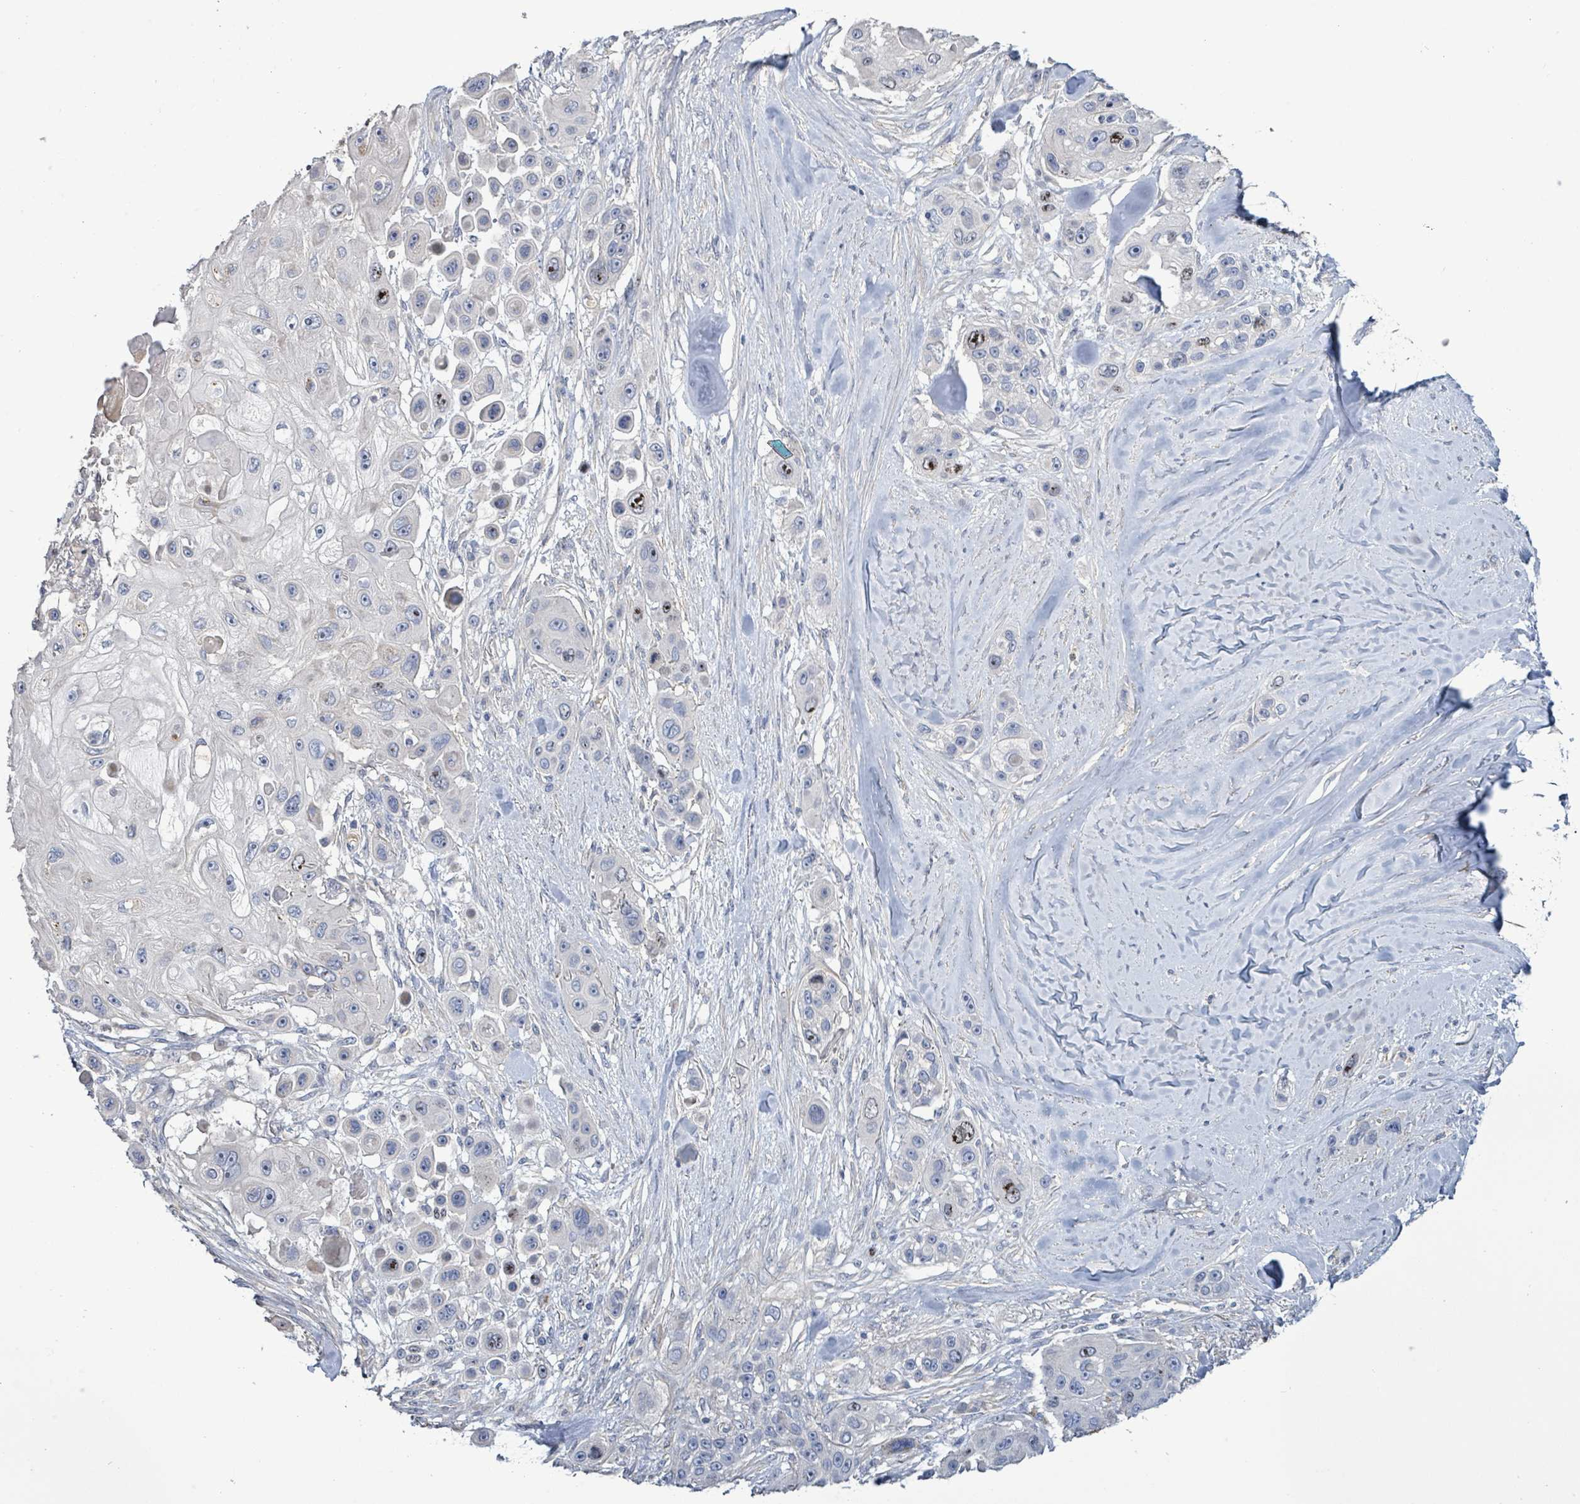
{"staining": {"intensity": "negative", "quantity": "none", "location": "none"}, "tissue": "skin cancer", "cell_type": "Tumor cells", "image_type": "cancer", "snomed": [{"axis": "morphology", "description": "Squamous cell carcinoma, NOS"}, {"axis": "topography", "description": "Skin"}], "caption": "An immunohistochemistry photomicrograph of squamous cell carcinoma (skin) is shown. There is no staining in tumor cells of squamous cell carcinoma (skin).", "gene": "KRAS", "patient": {"sex": "male", "age": 67}}